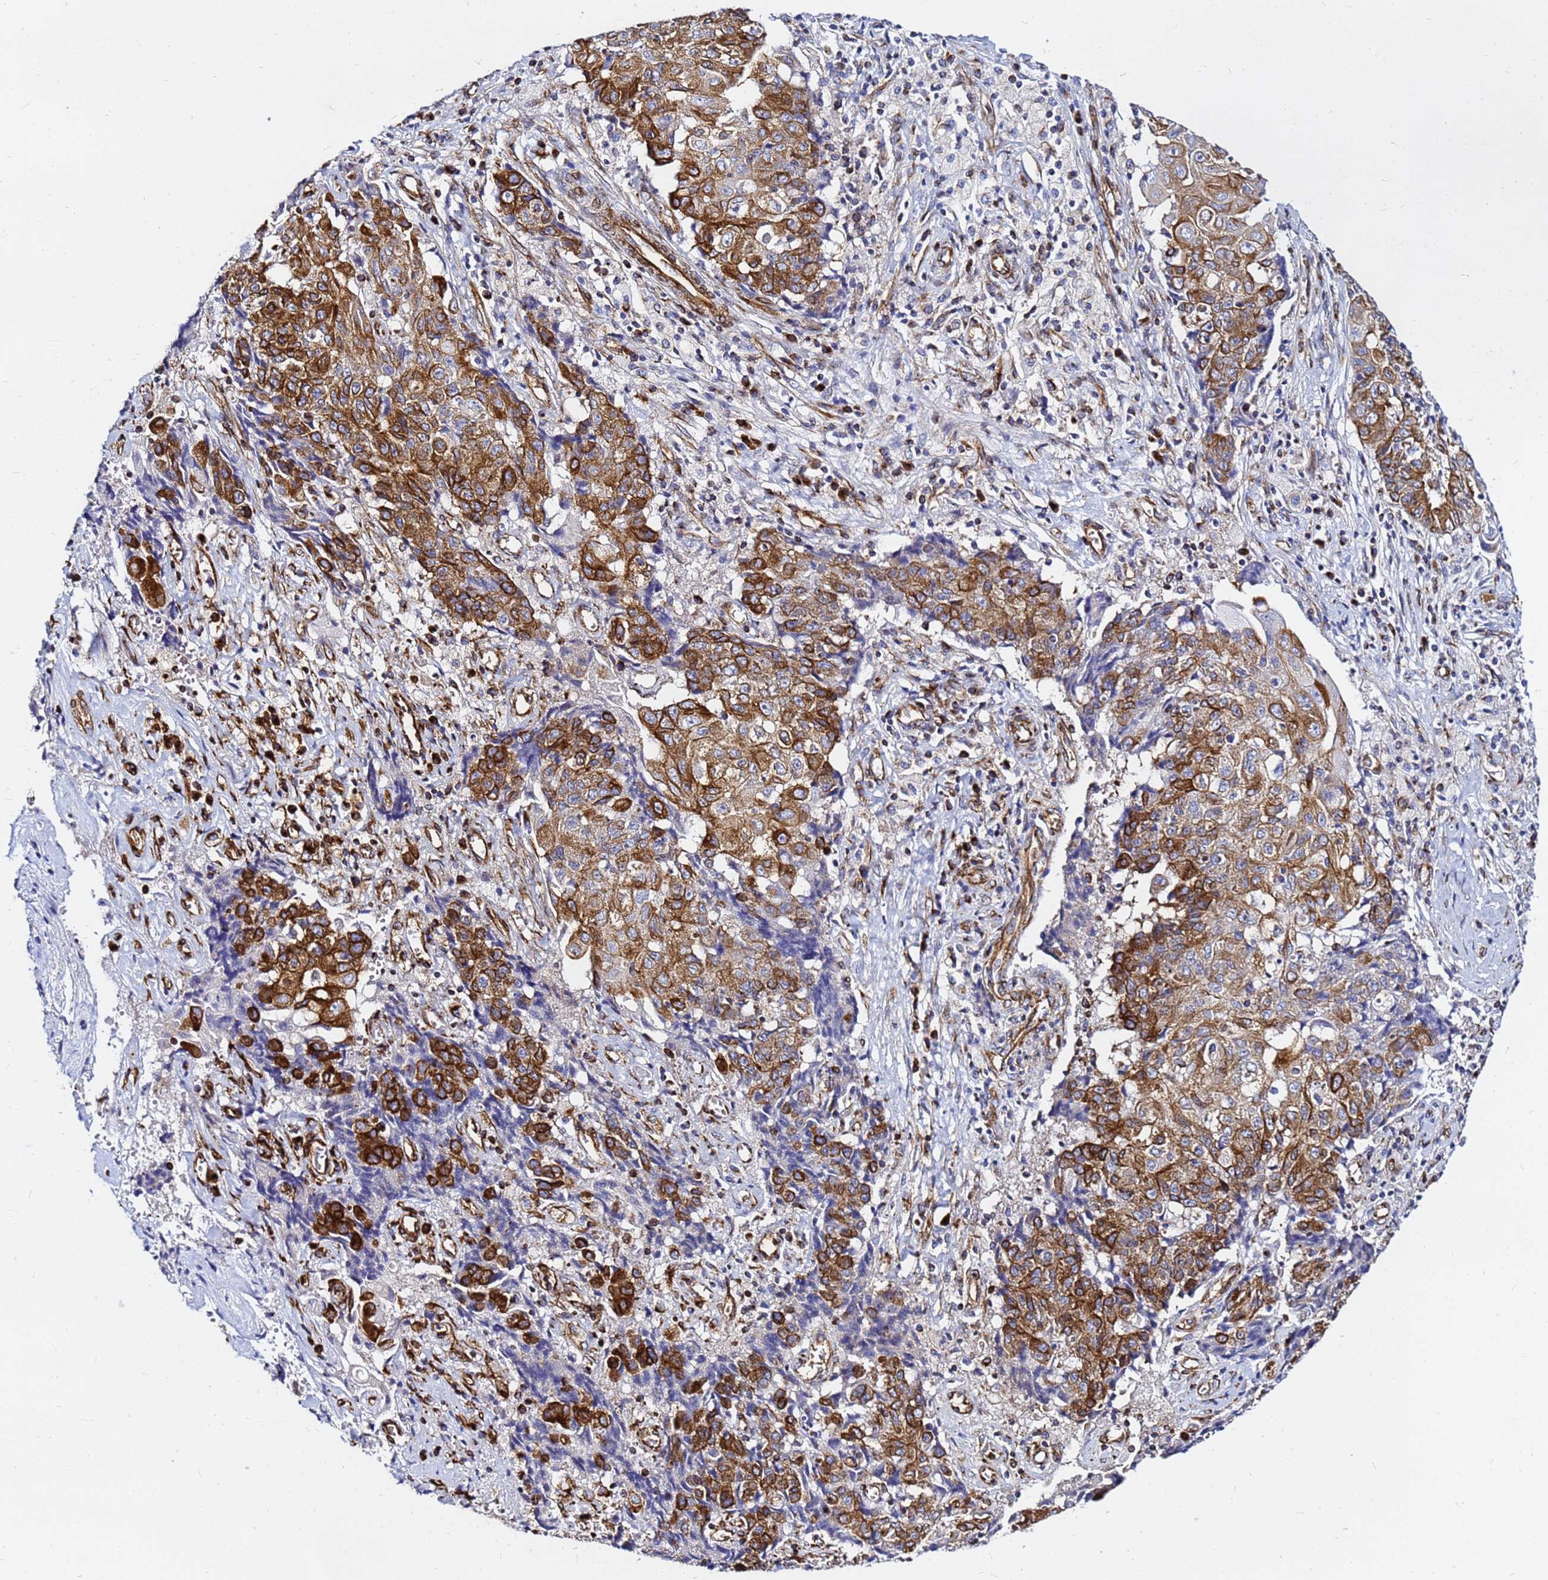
{"staining": {"intensity": "strong", "quantity": "25%-75%", "location": "cytoplasmic/membranous"}, "tissue": "ovarian cancer", "cell_type": "Tumor cells", "image_type": "cancer", "snomed": [{"axis": "morphology", "description": "Carcinoma, endometroid"}, {"axis": "topography", "description": "Ovary"}], "caption": "The histopathology image demonstrates a brown stain indicating the presence of a protein in the cytoplasmic/membranous of tumor cells in ovarian endometroid carcinoma. (Brightfield microscopy of DAB IHC at high magnification).", "gene": "TUBA8", "patient": {"sex": "female", "age": 42}}